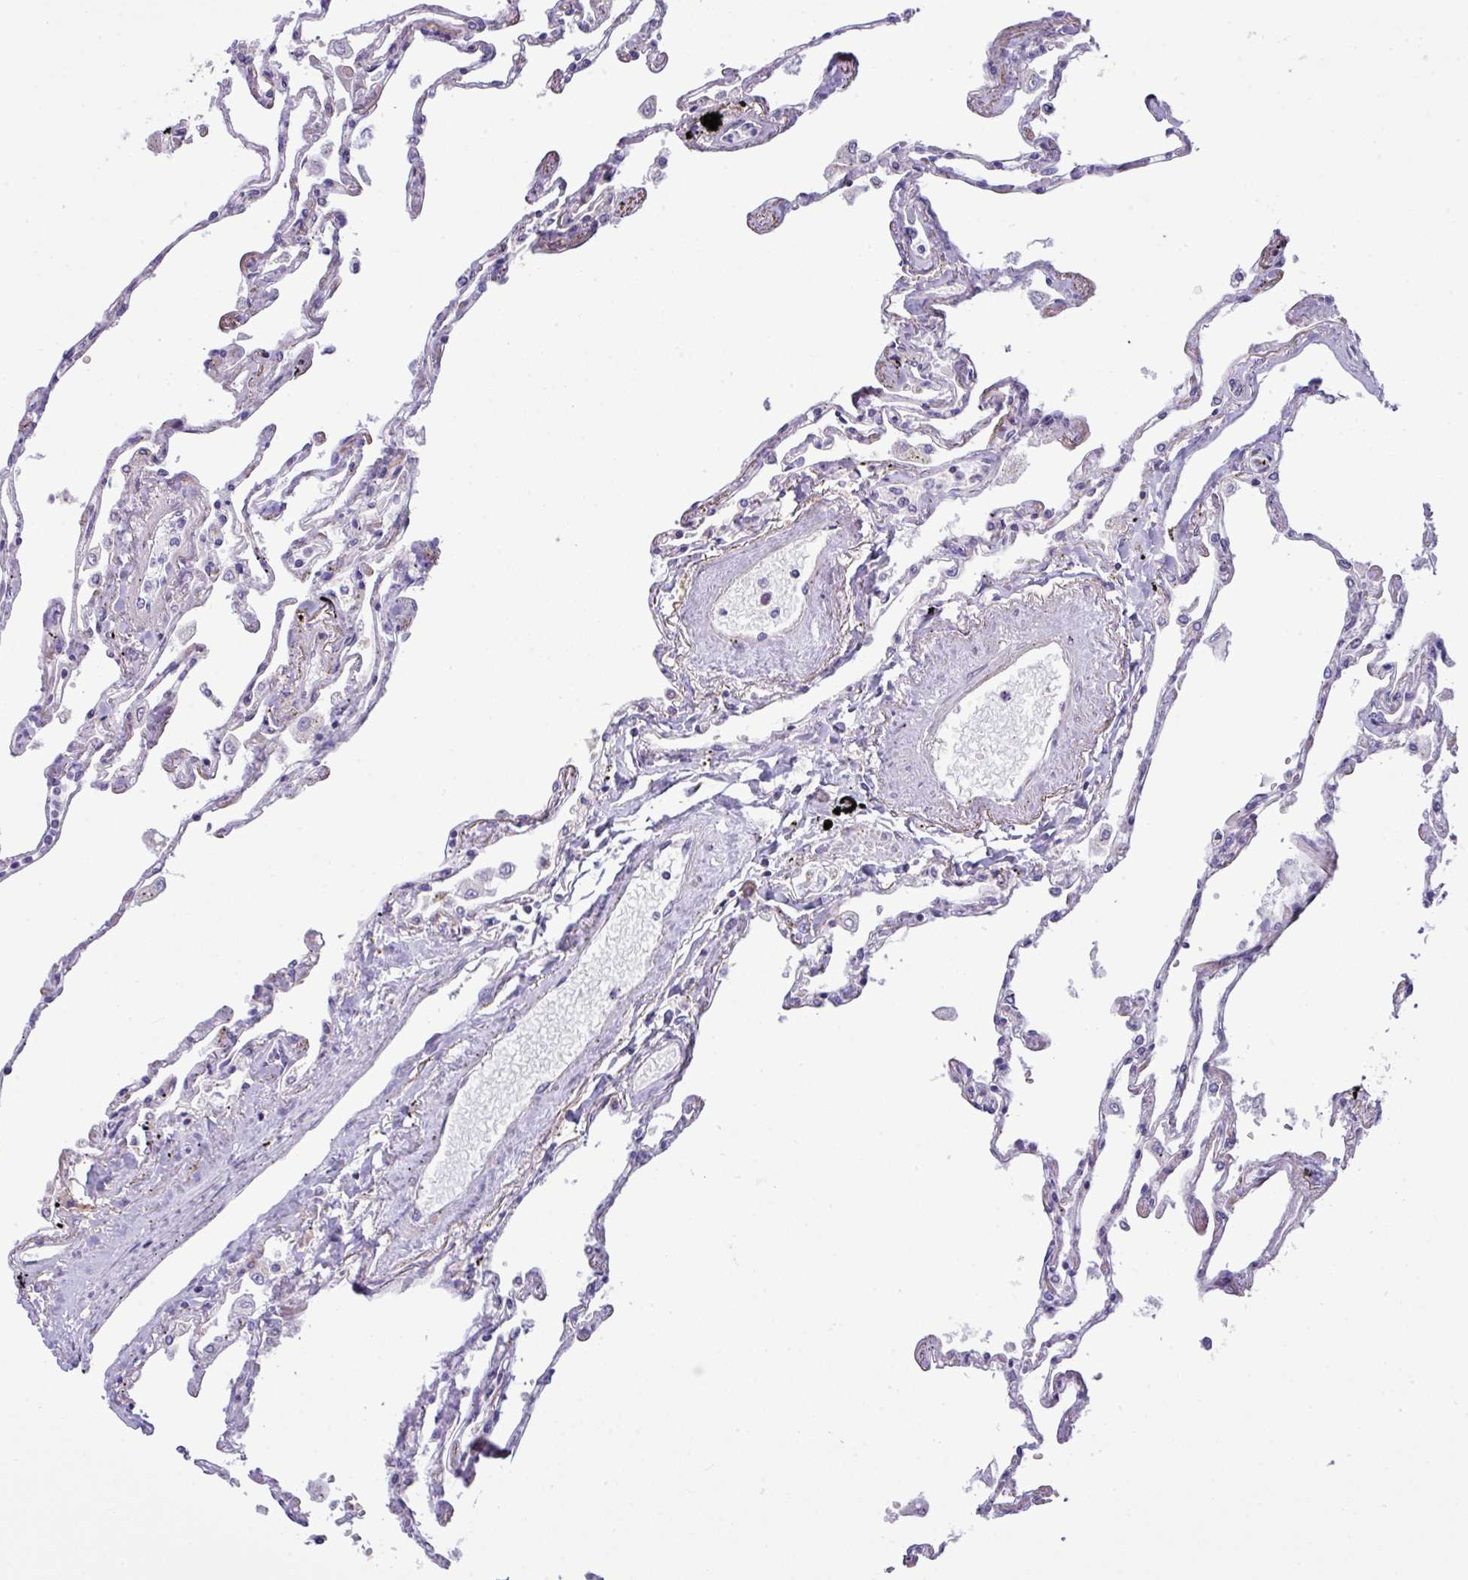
{"staining": {"intensity": "weak", "quantity": "<25%", "location": "cytoplasmic/membranous"}, "tissue": "lung", "cell_type": "Alveolar cells", "image_type": "normal", "snomed": [{"axis": "morphology", "description": "Normal tissue, NOS"}, {"axis": "topography", "description": "Lung"}], "caption": "This is an immunohistochemistry histopathology image of normal human lung. There is no staining in alveolar cells.", "gene": "IRGC", "patient": {"sex": "female", "age": 67}}